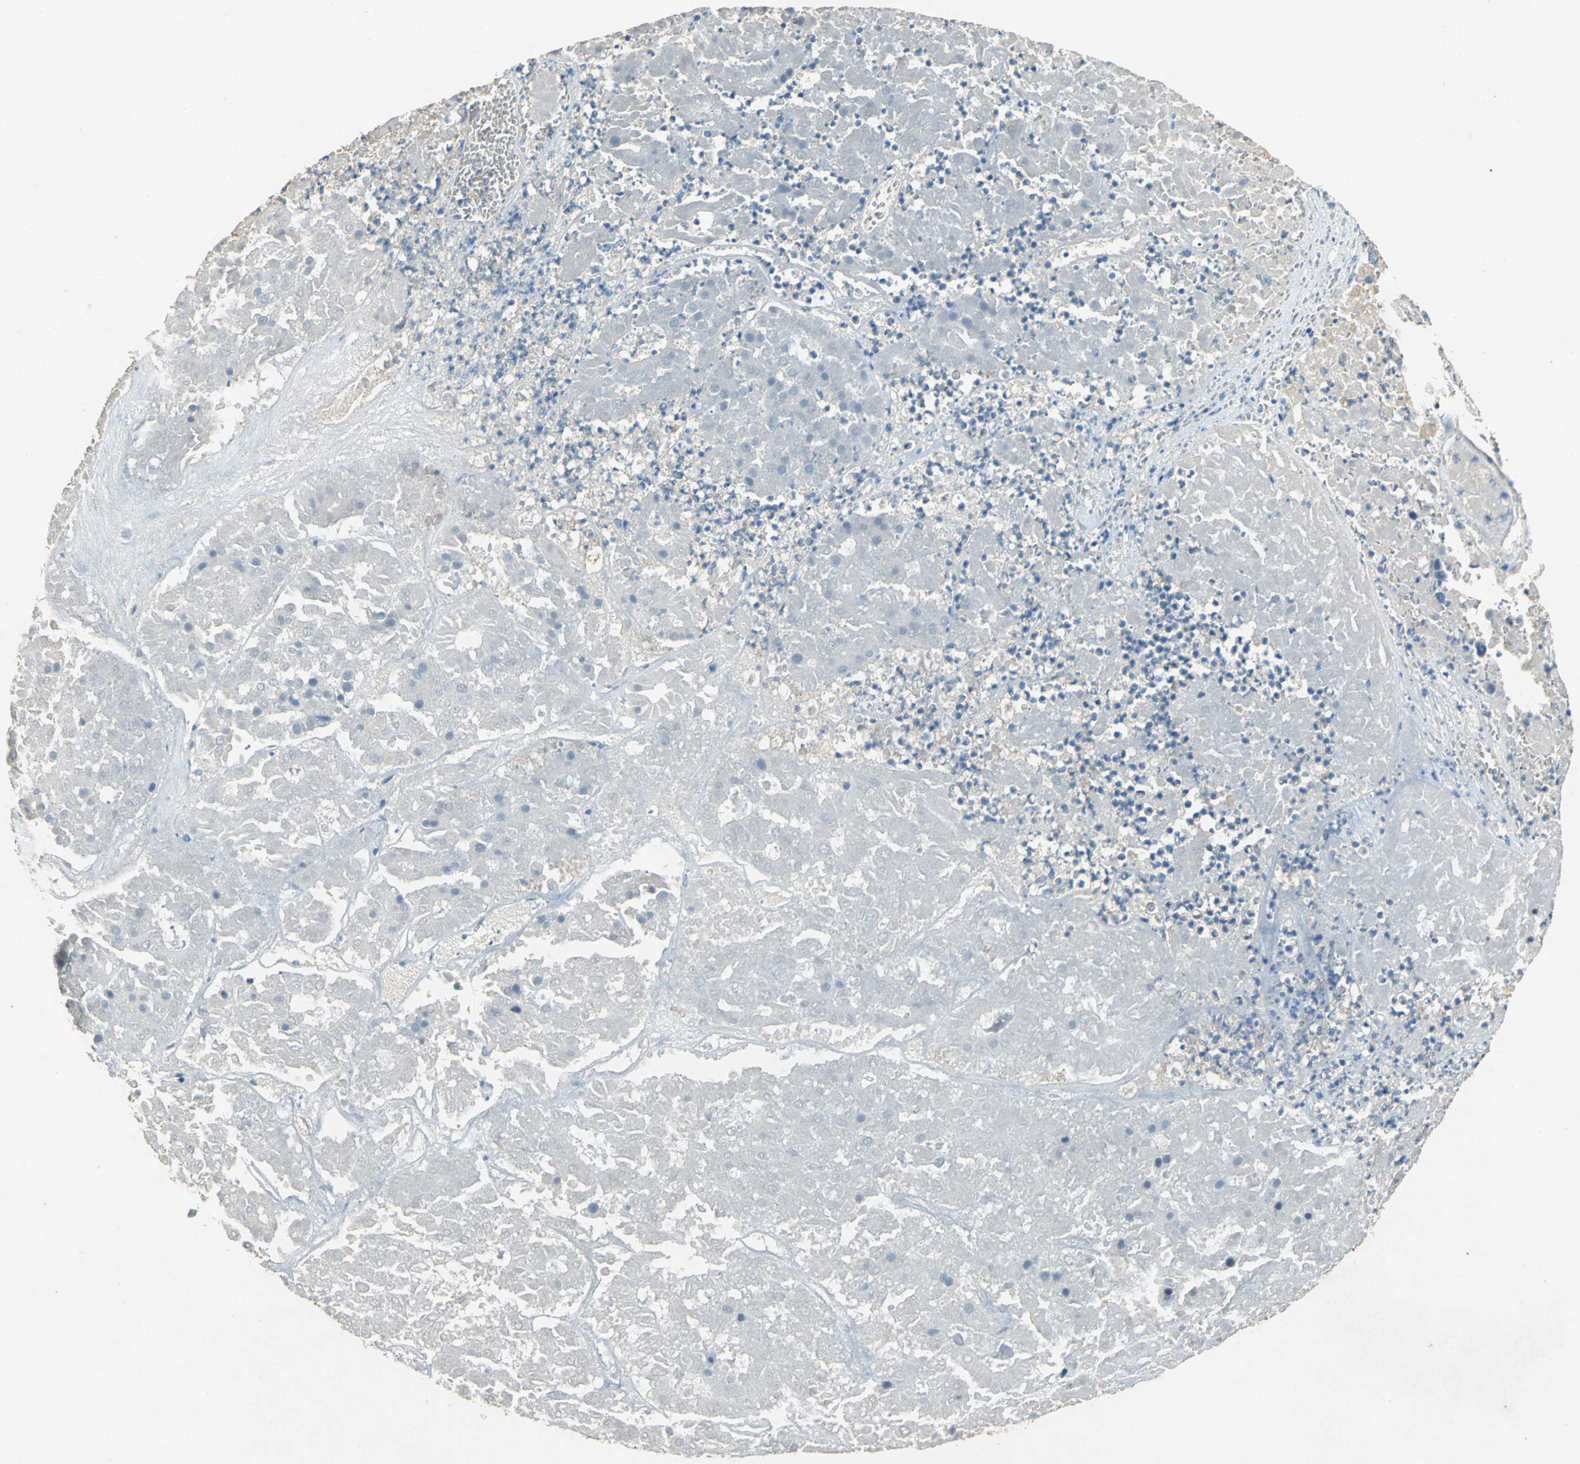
{"staining": {"intensity": "weak", "quantity": "25%-75%", "location": "cytoplasmic/membranous"}, "tissue": "pancreatic cancer", "cell_type": "Tumor cells", "image_type": "cancer", "snomed": [{"axis": "morphology", "description": "Adenocarcinoma, NOS"}, {"axis": "topography", "description": "Pancreas"}], "caption": "Protein staining of pancreatic cancer (adenocarcinoma) tissue exhibits weak cytoplasmic/membranous positivity in about 25%-75% of tumor cells.", "gene": "ADAMTS5", "patient": {"sex": "male", "age": 50}}